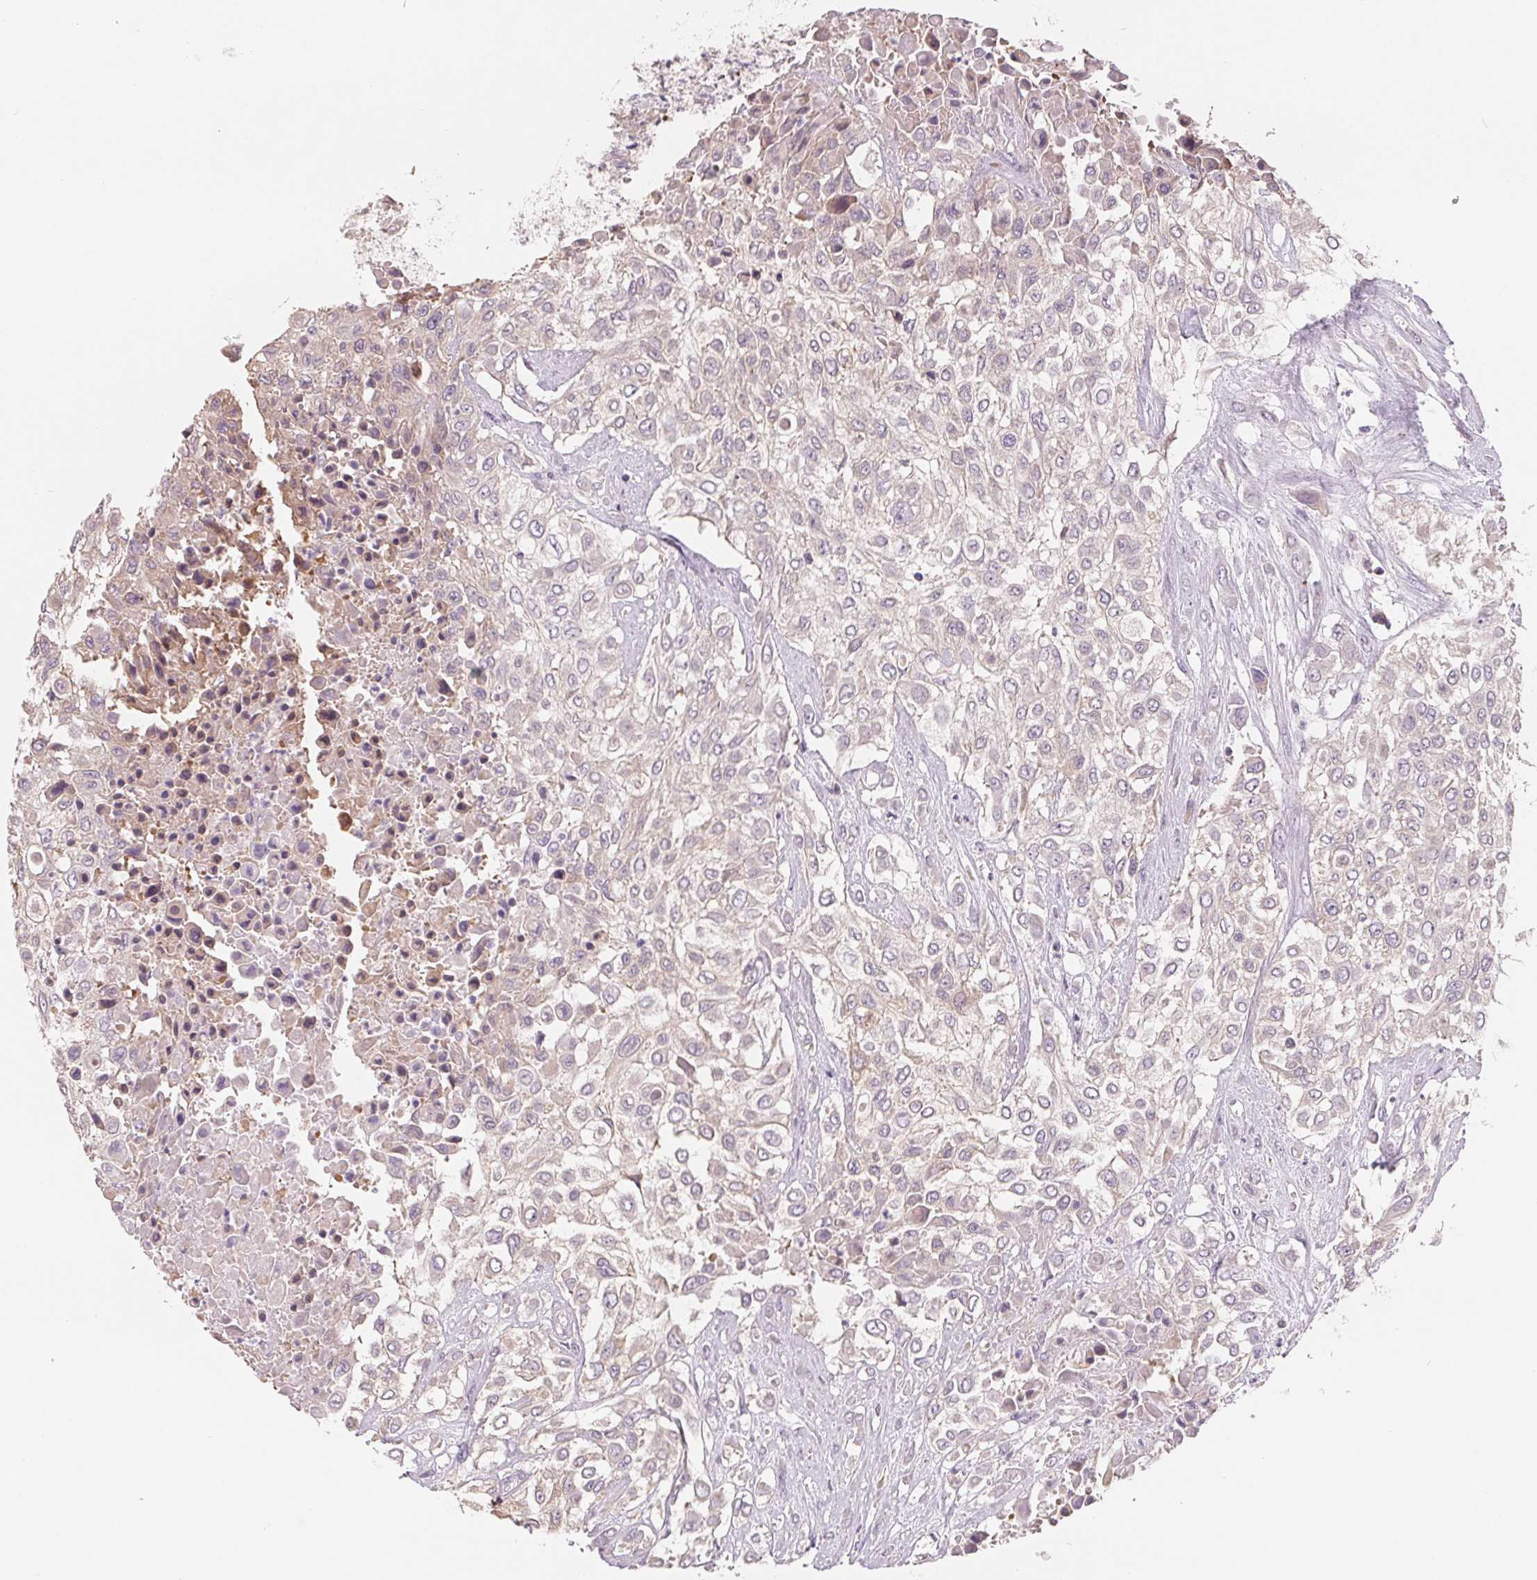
{"staining": {"intensity": "negative", "quantity": "none", "location": "none"}, "tissue": "urothelial cancer", "cell_type": "Tumor cells", "image_type": "cancer", "snomed": [{"axis": "morphology", "description": "Urothelial carcinoma, High grade"}, {"axis": "topography", "description": "Urinary bladder"}], "caption": "IHC of human urothelial cancer exhibits no expression in tumor cells.", "gene": "VTCN1", "patient": {"sex": "male", "age": 57}}